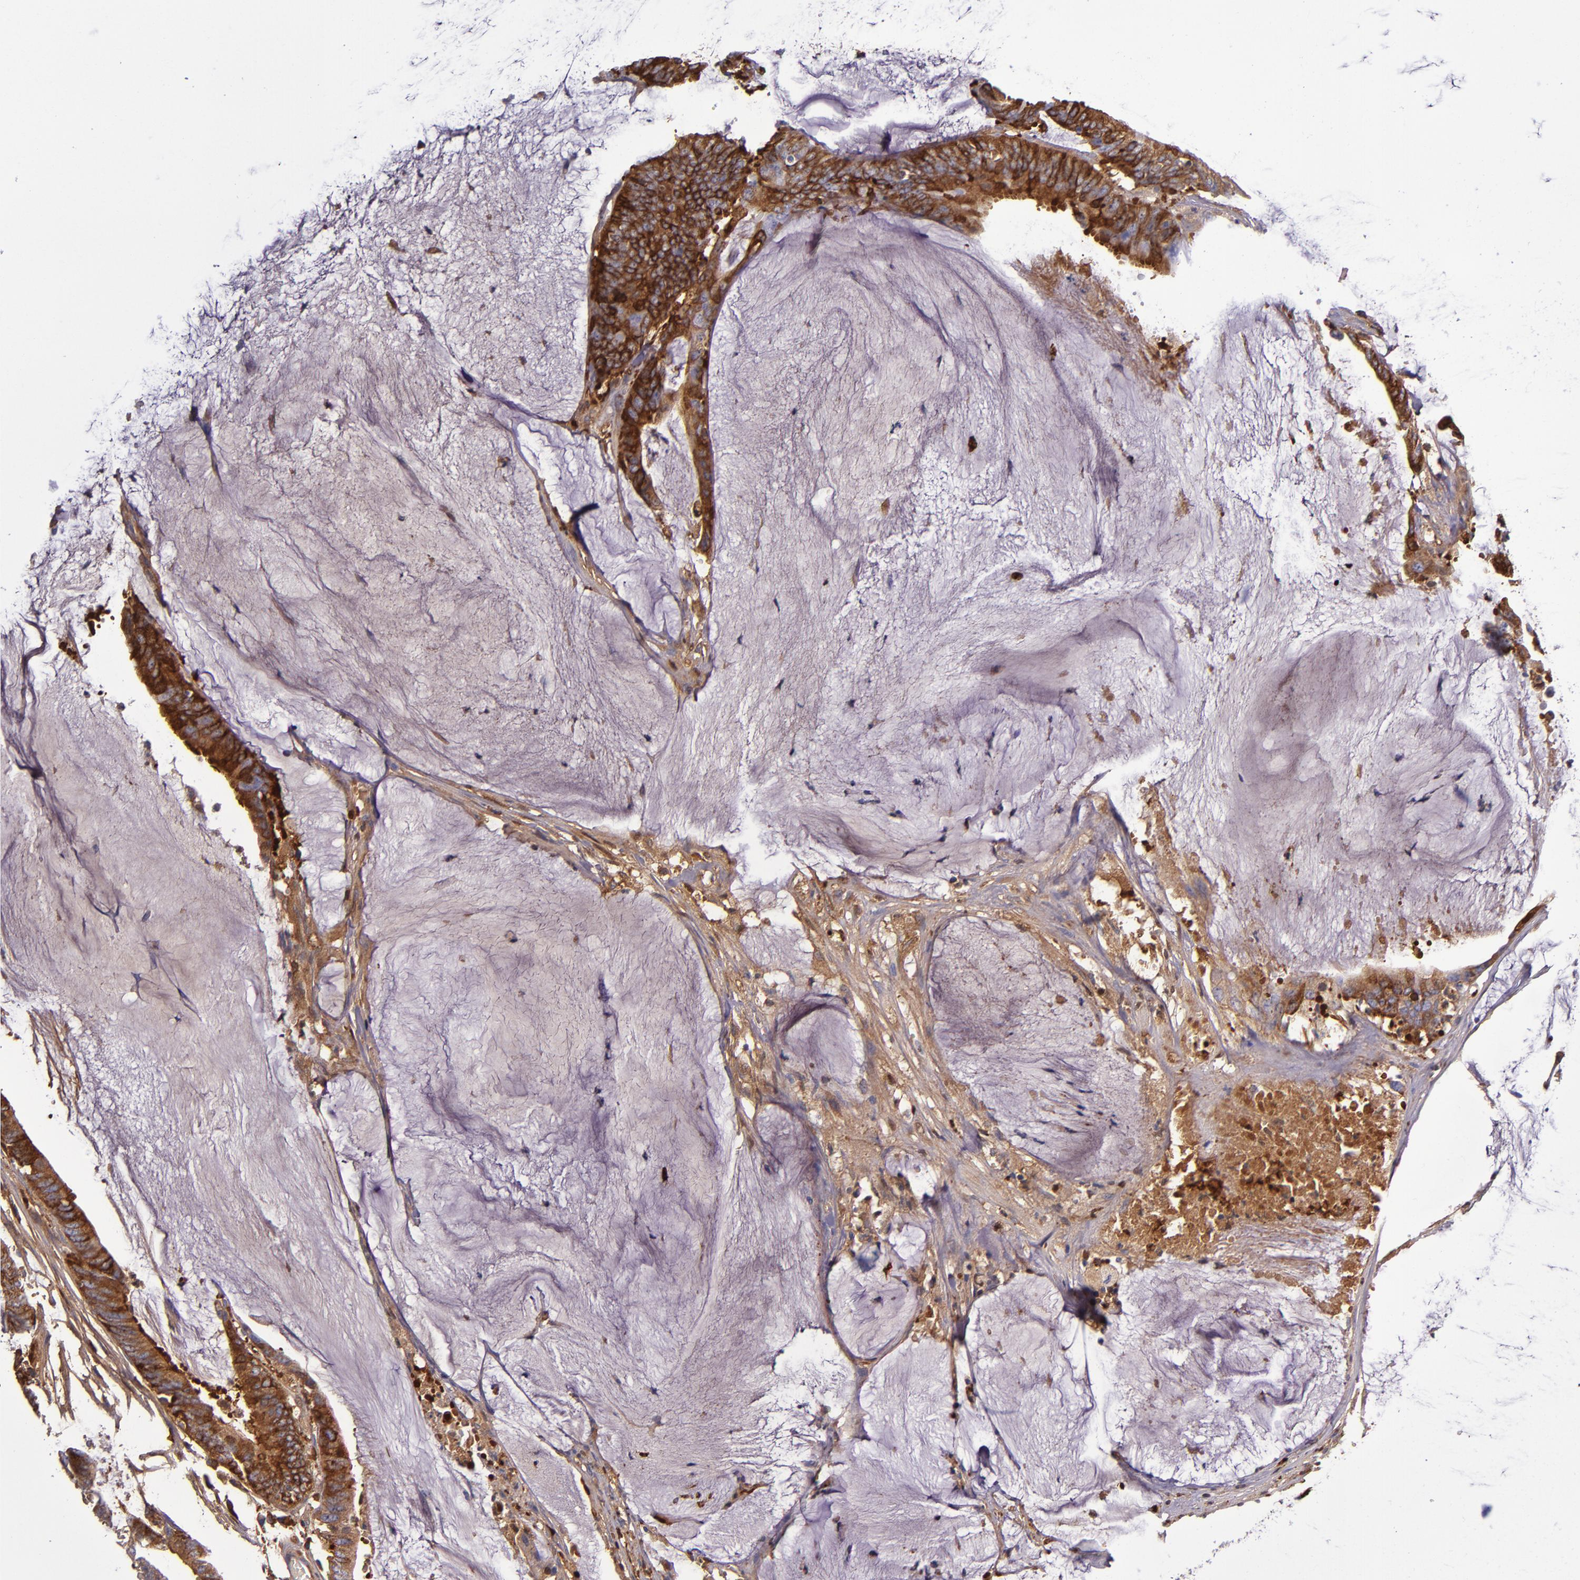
{"staining": {"intensity": "strong", "quantity": ">75%", "location": "cytoplasmic/membranous"}, "tissue": "colorectal cancer", "cell_type": "Tumor cells", "image_type": "cancer", "snomed": [{"axis": "morphology", "description": "Adenocarcinoma, NOS"}, {"axis": "topography", "description": "Rectum"}], "caption": "Immunohistochemistry (IHC) image of adenocarcinoma (colorectal) stained for a protein (brown), which demonstrates high levels of strong cytoplasmic/membranous staining in approximately >75% of tumor cells.", "gene": "CLEC3B", "patient": {"sex": "female", "age": 66}}